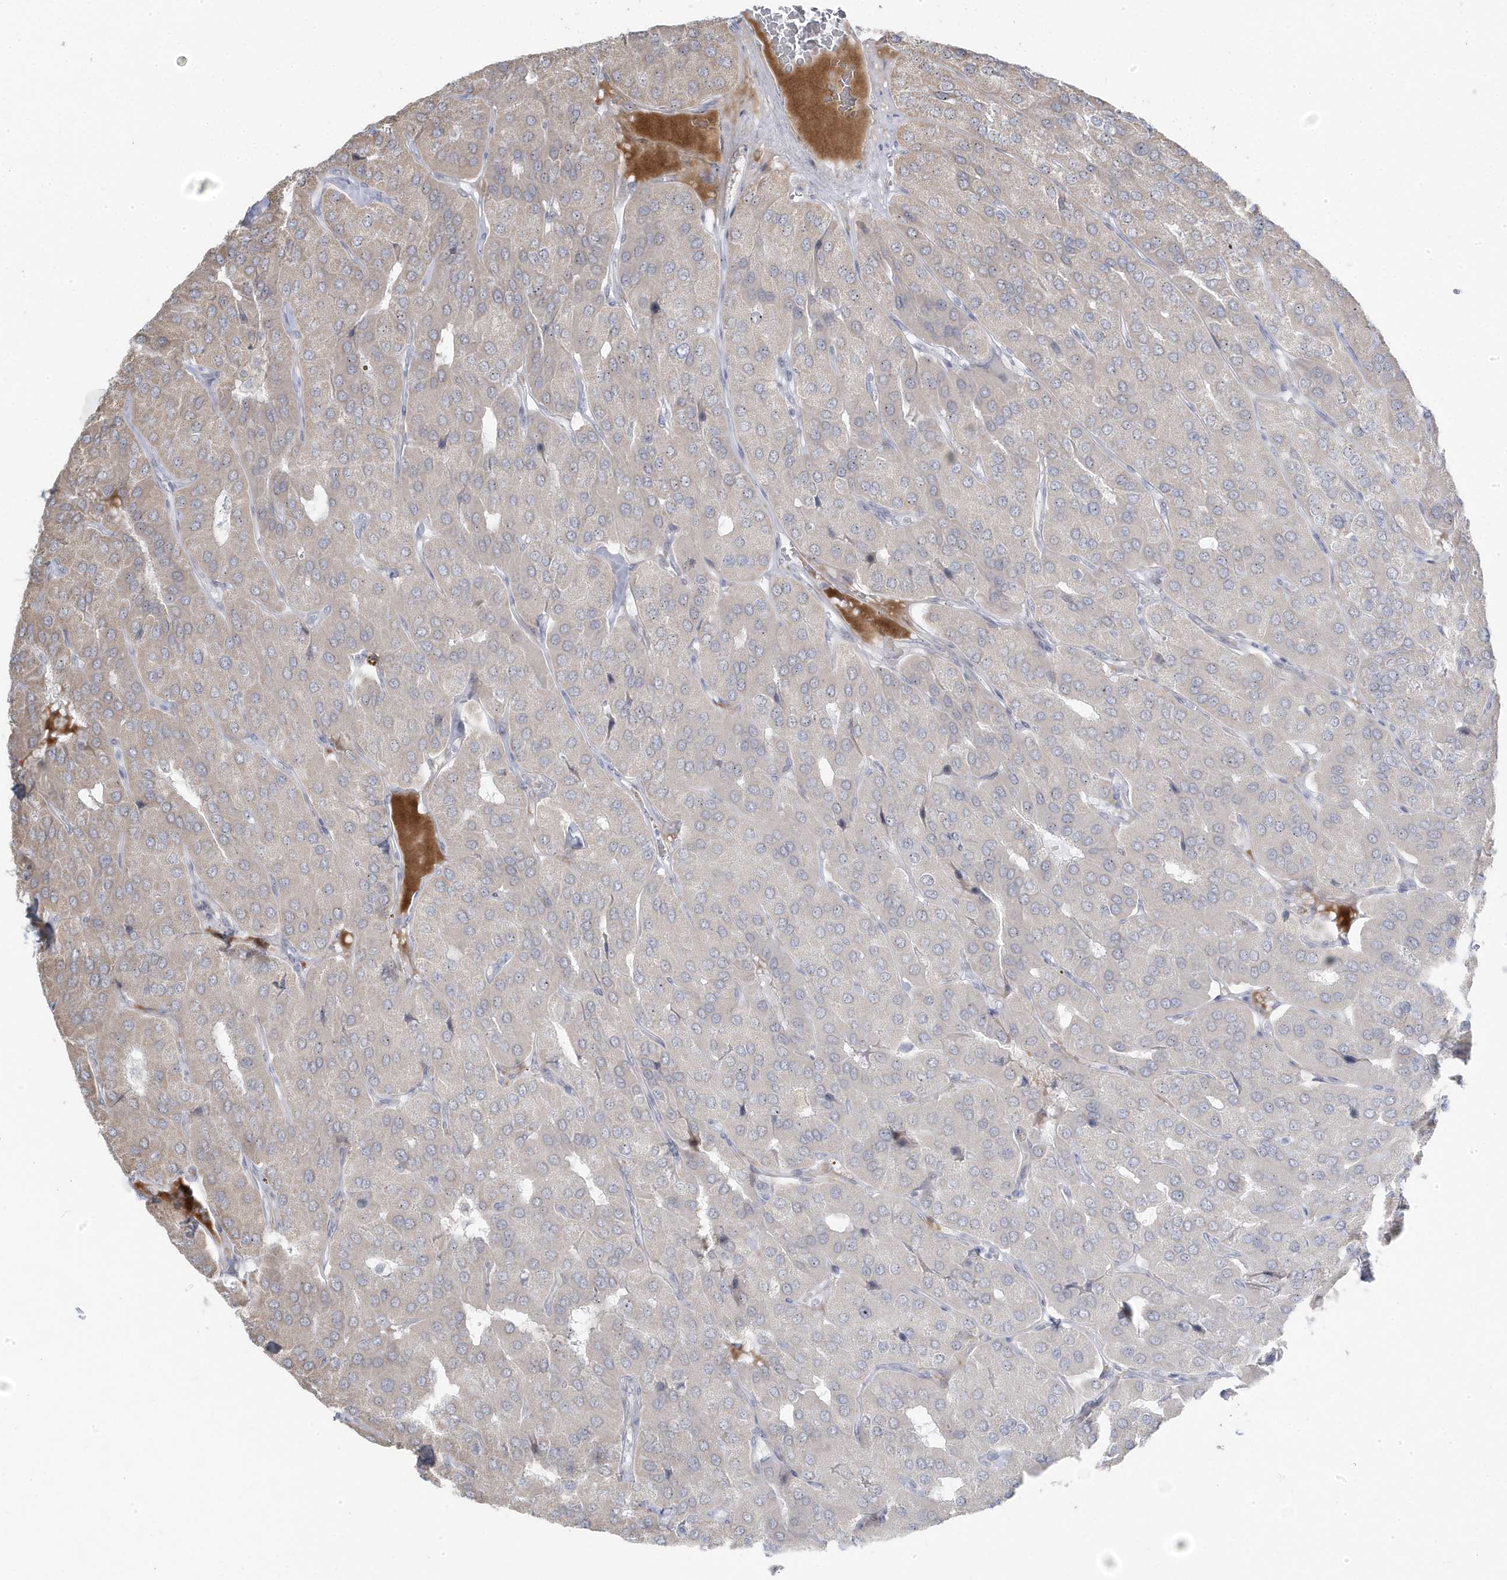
{"staining": {"intensity": "weak", "quantity": "<25%", "location": "cytoplasmic/membranous"}, "tissue": "parathyroid gland", "cell_type": "Glandular cells", "image_type": "normal", "snomed": [{"axis": "morphology", "description": "Normal tissue, NOS"}, {"axis": "morphology", "description": "Adenoma, NOS"}, {"axis": "topography", "description": "Parathyroid gland"}], "caption": "The photomicrograph demonstrates no staining of glandular cells in unremarkable parathyroid gland.", "gene": "TSEN15", "patient": {"sex": "female", "age": 86}}